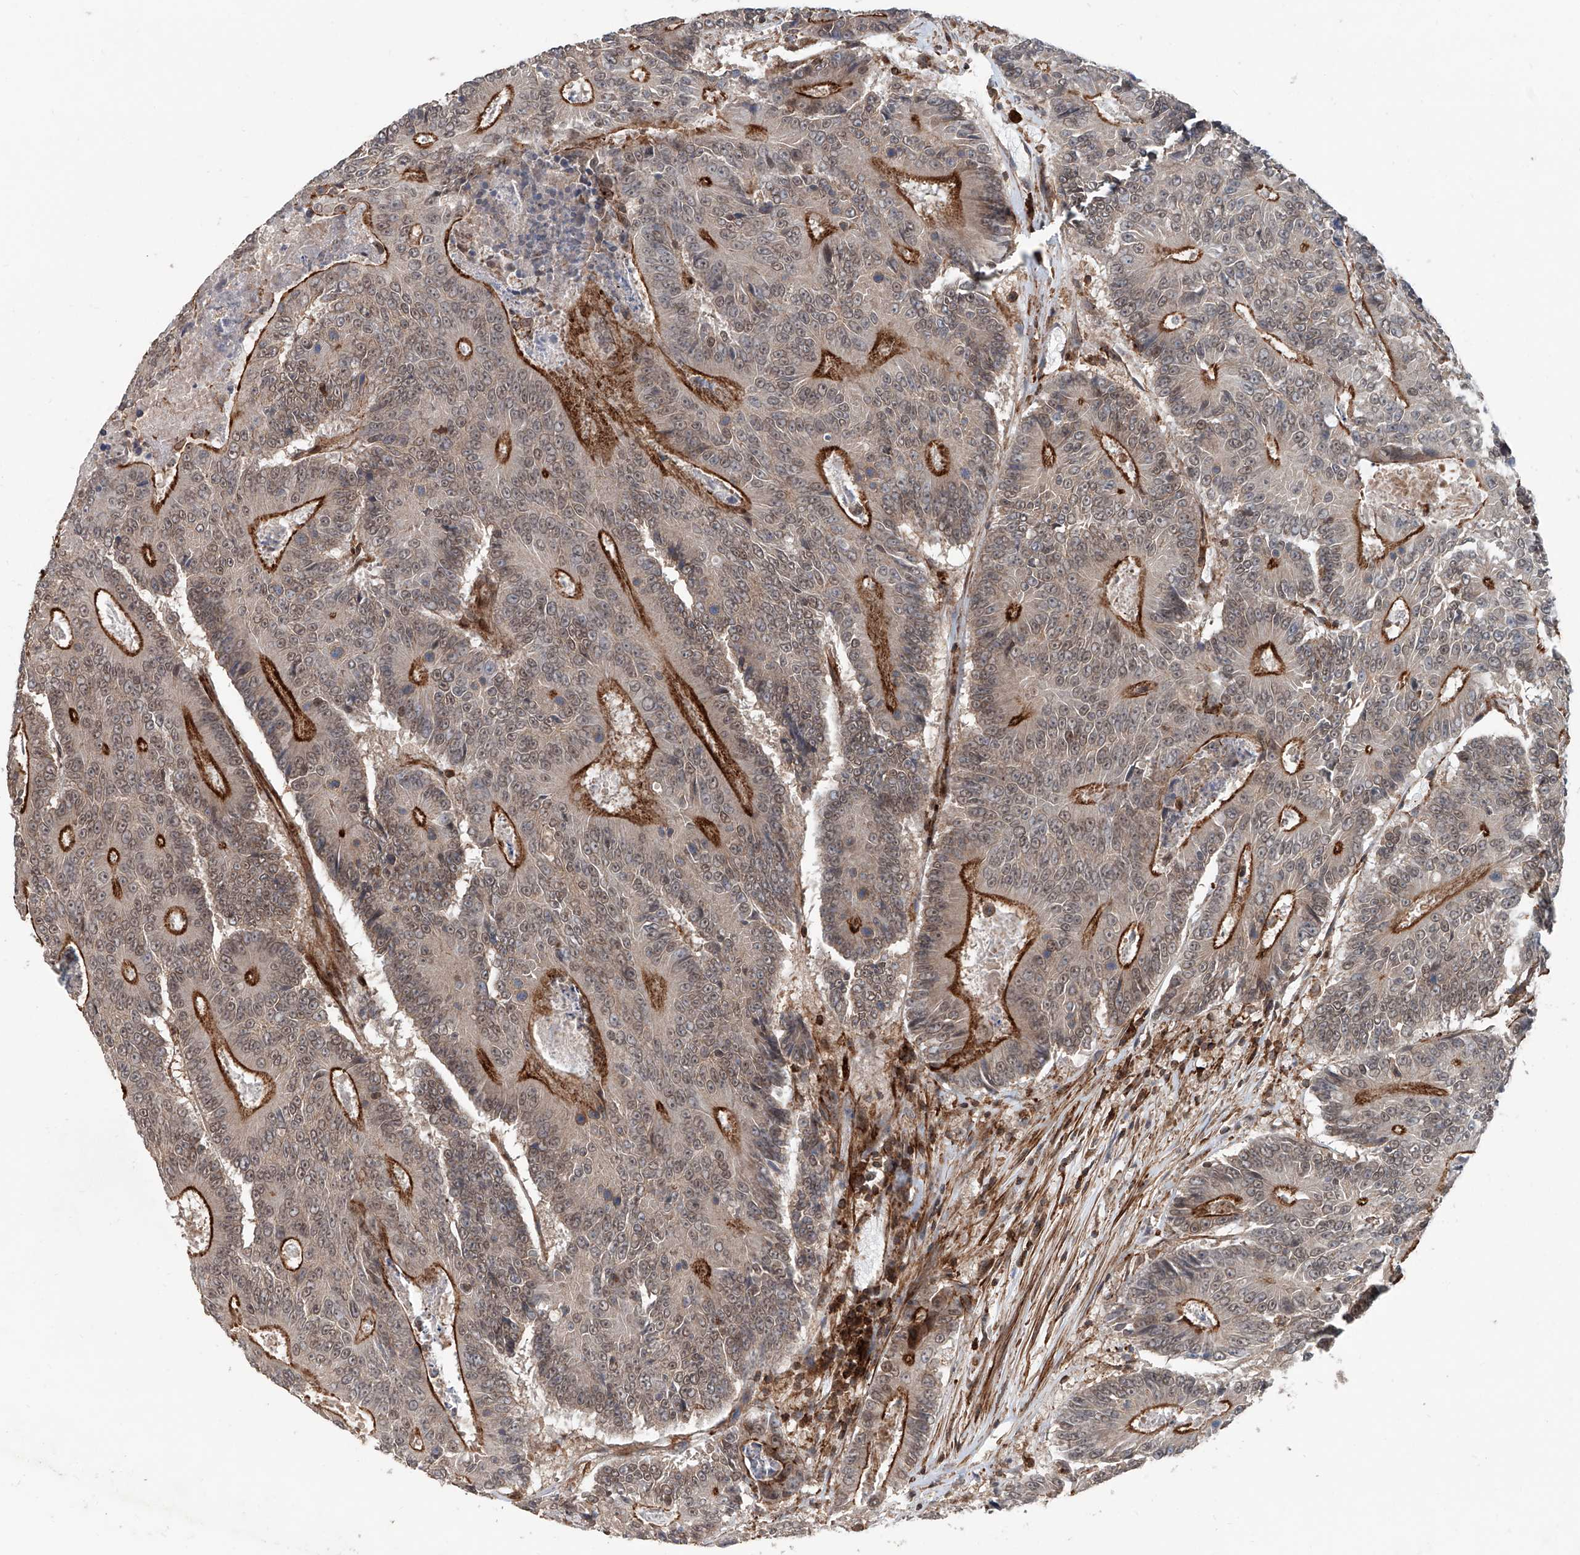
{"staining": {"intensity": "strong", "quantity": "25%-75%", "location": "cytoplasmic/membranous,nuclear"}, "tissue": "colorectal cancer", "cell_type": "Tumor cells", "image_type": "cancer", "snomed": [{"axis": "morphology", "description": "Adenocarcinoma, NOS"}, {"axis": "topography", "description": "Colon"}], "caption": "About 25%-75% of tumor cells in colorectal adenocarcinoma show strong cytoplasmic/membranous and nuclear protein expression as visualized by brown immunohistochemical staining.", "gene": "SDE2", "patient": {"sex": "male", "age": 83}}